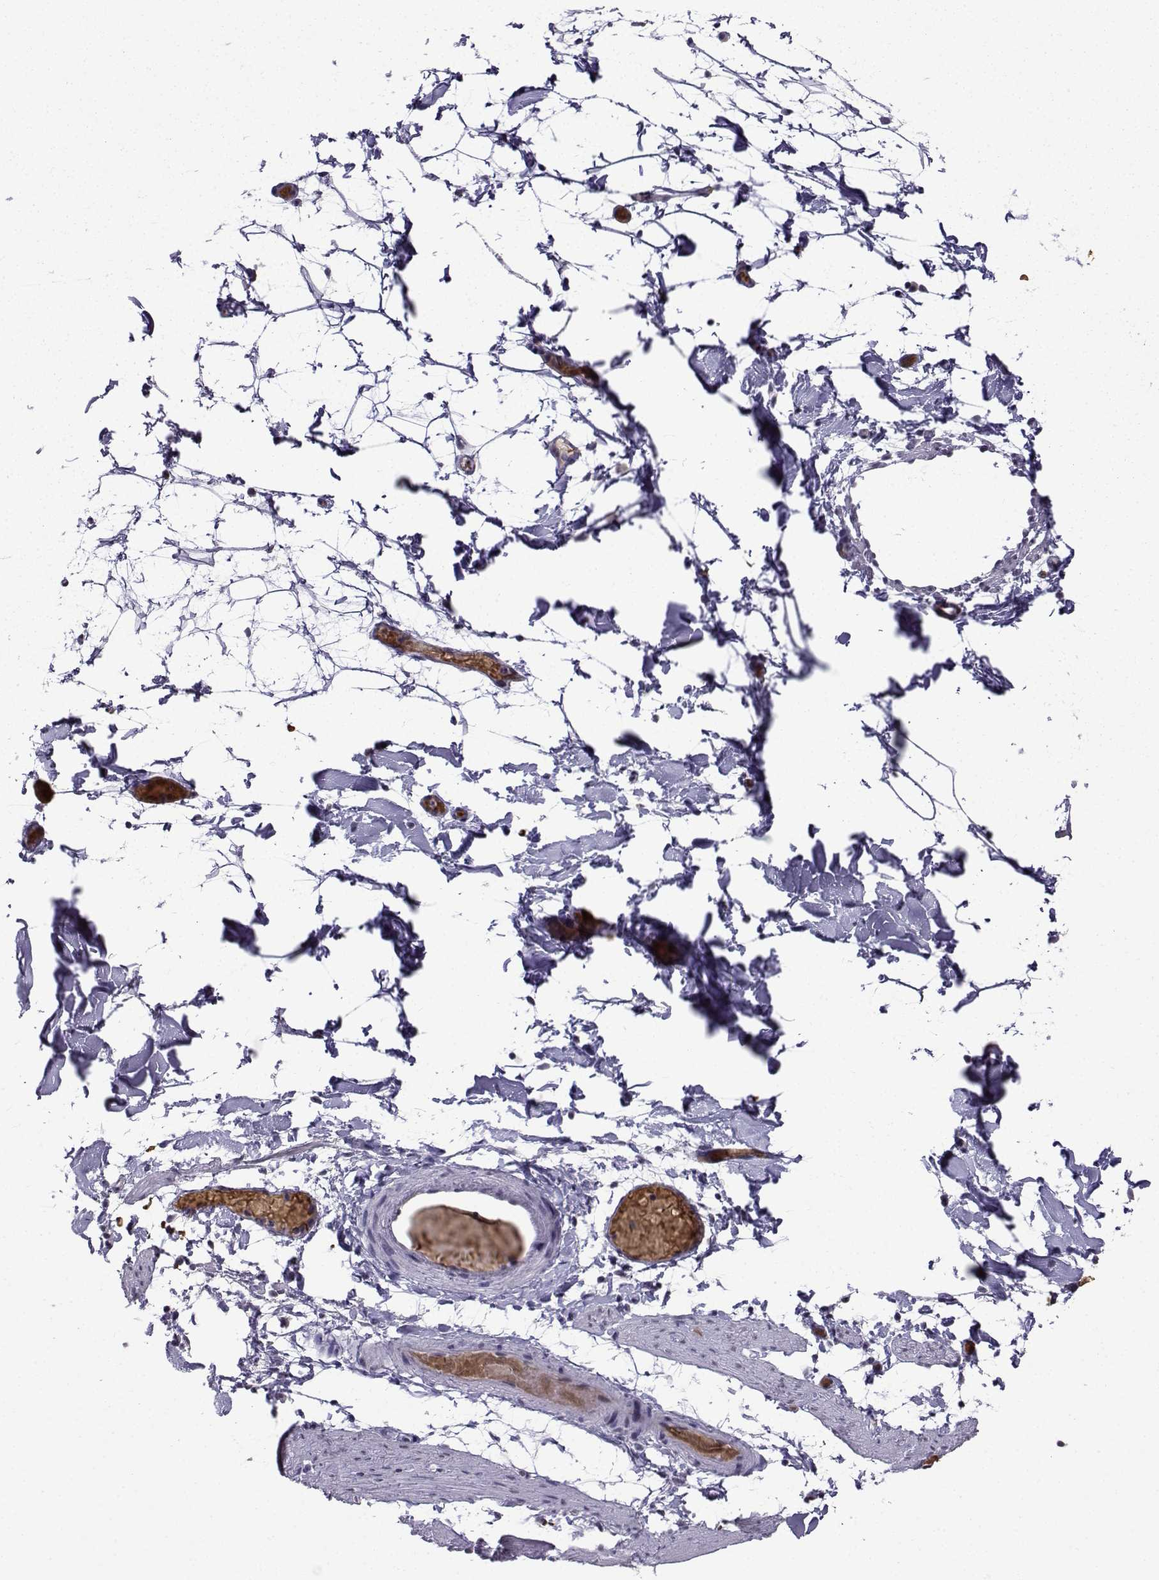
{"staining": {"intensity": "negative", "quantity": "none", "location": "none"}, "tissue": "adipose tissue", "cell_type": "Adipocytes", "image_type": "normal", "snomed": [{"axis": "morphology", "description": "Normal tissue, NOS"}, {"axis": "topography", "description": "Gallbladder"}, {"axis": "topography", "description": "Peripheral nerve tissue"}], "caption": "Immunohistochemical staining of normal adipose tissue demonstrates no significant expression in adipocytes.", "gene": "LRFN2", "patient": {"sex": "female", "age": 45}}